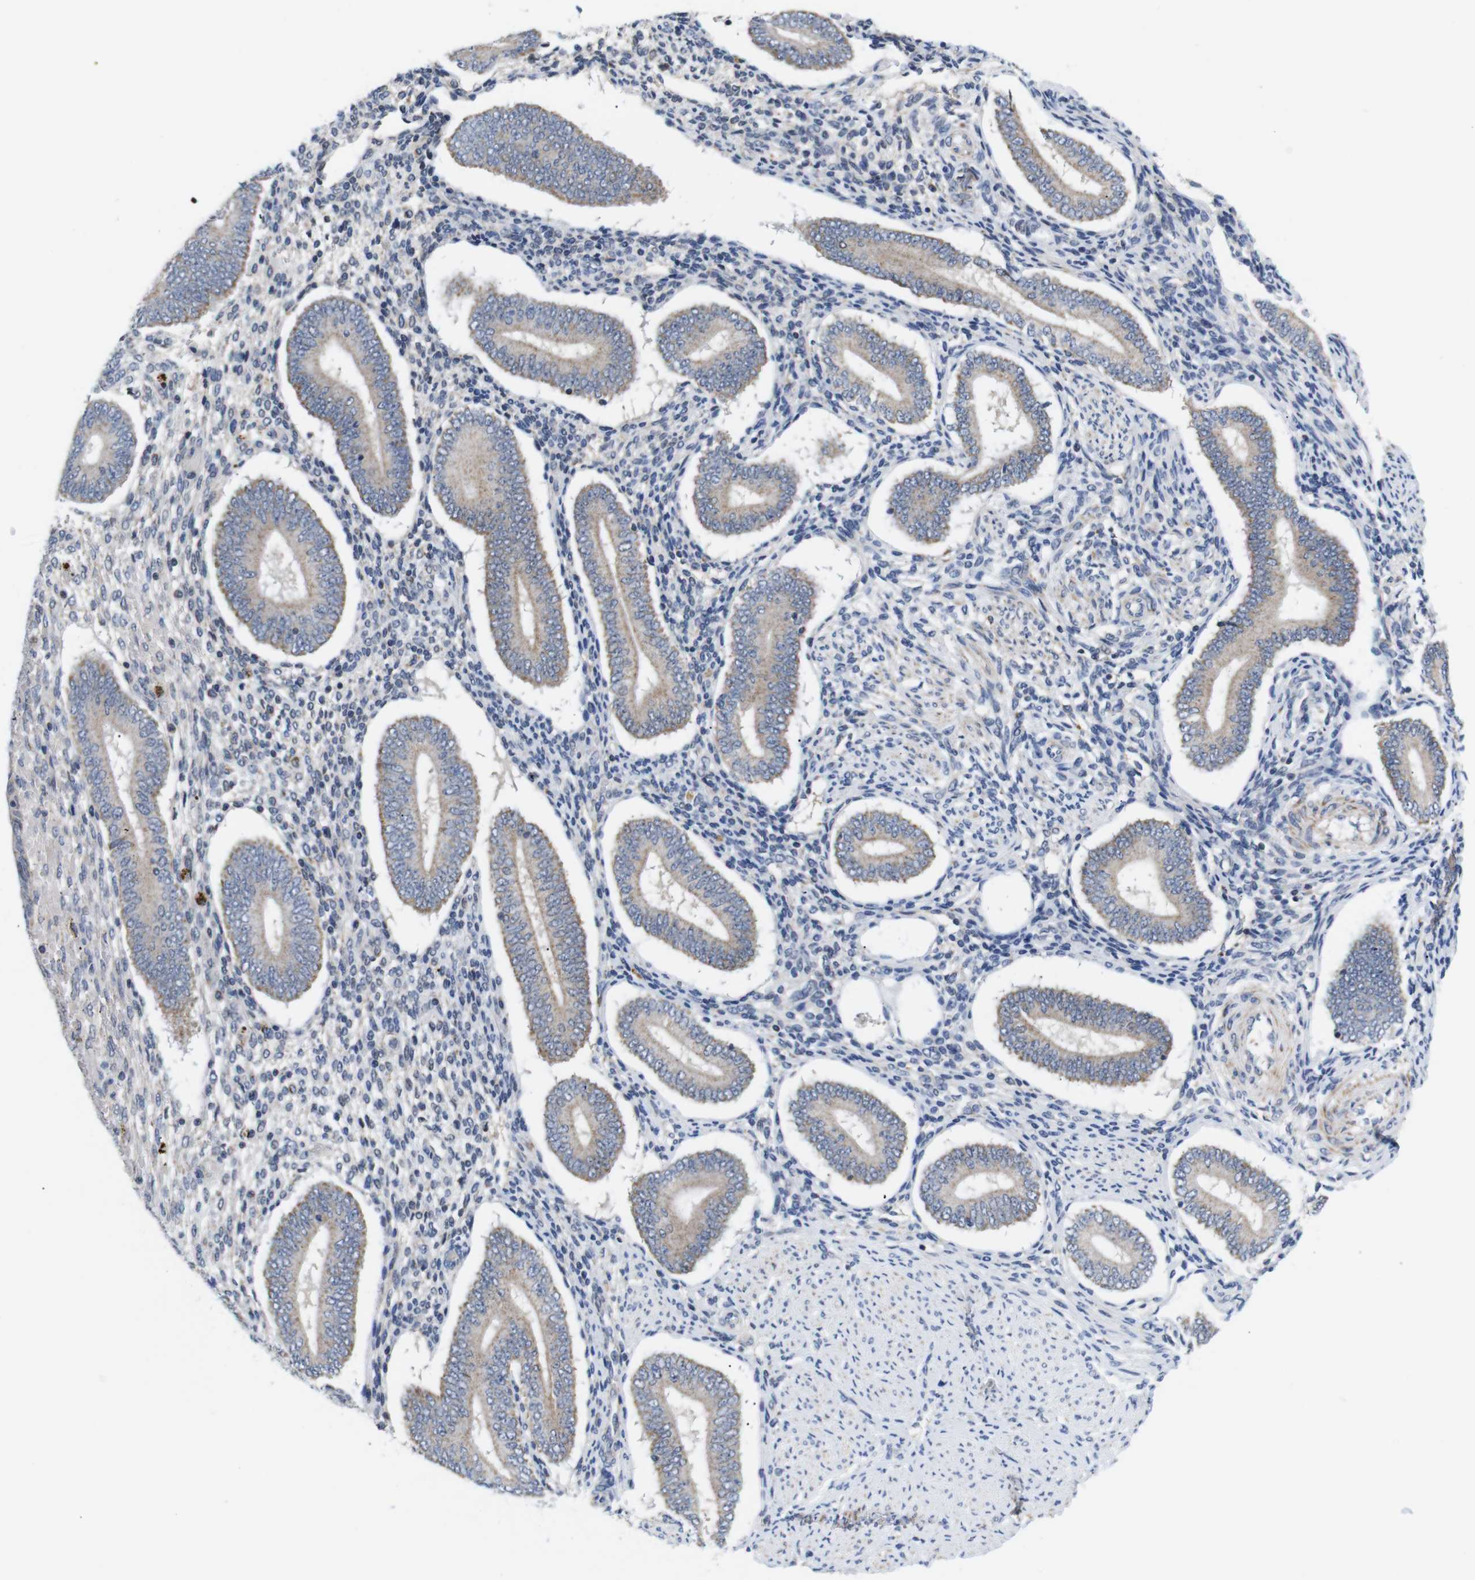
{"staining": {"intensity": "negative", "quantity": "none", "location": "none"}, "tissue": "endometrium", "cell_type": "Cells in endometrial stroma", "image_type": "normal", "snomed": [{"axis": "morphology", "description": "Normal tissue, NOS"}, {"axis": "topography", "description": "Endometrium"}], "caption": "An IHC micrograph of normal endometrium is shown. There is no staining in cells in endometrial stroma of endometrium.", "gene": "LRRC55", "patient": {"sex": "female", "age": 42}}